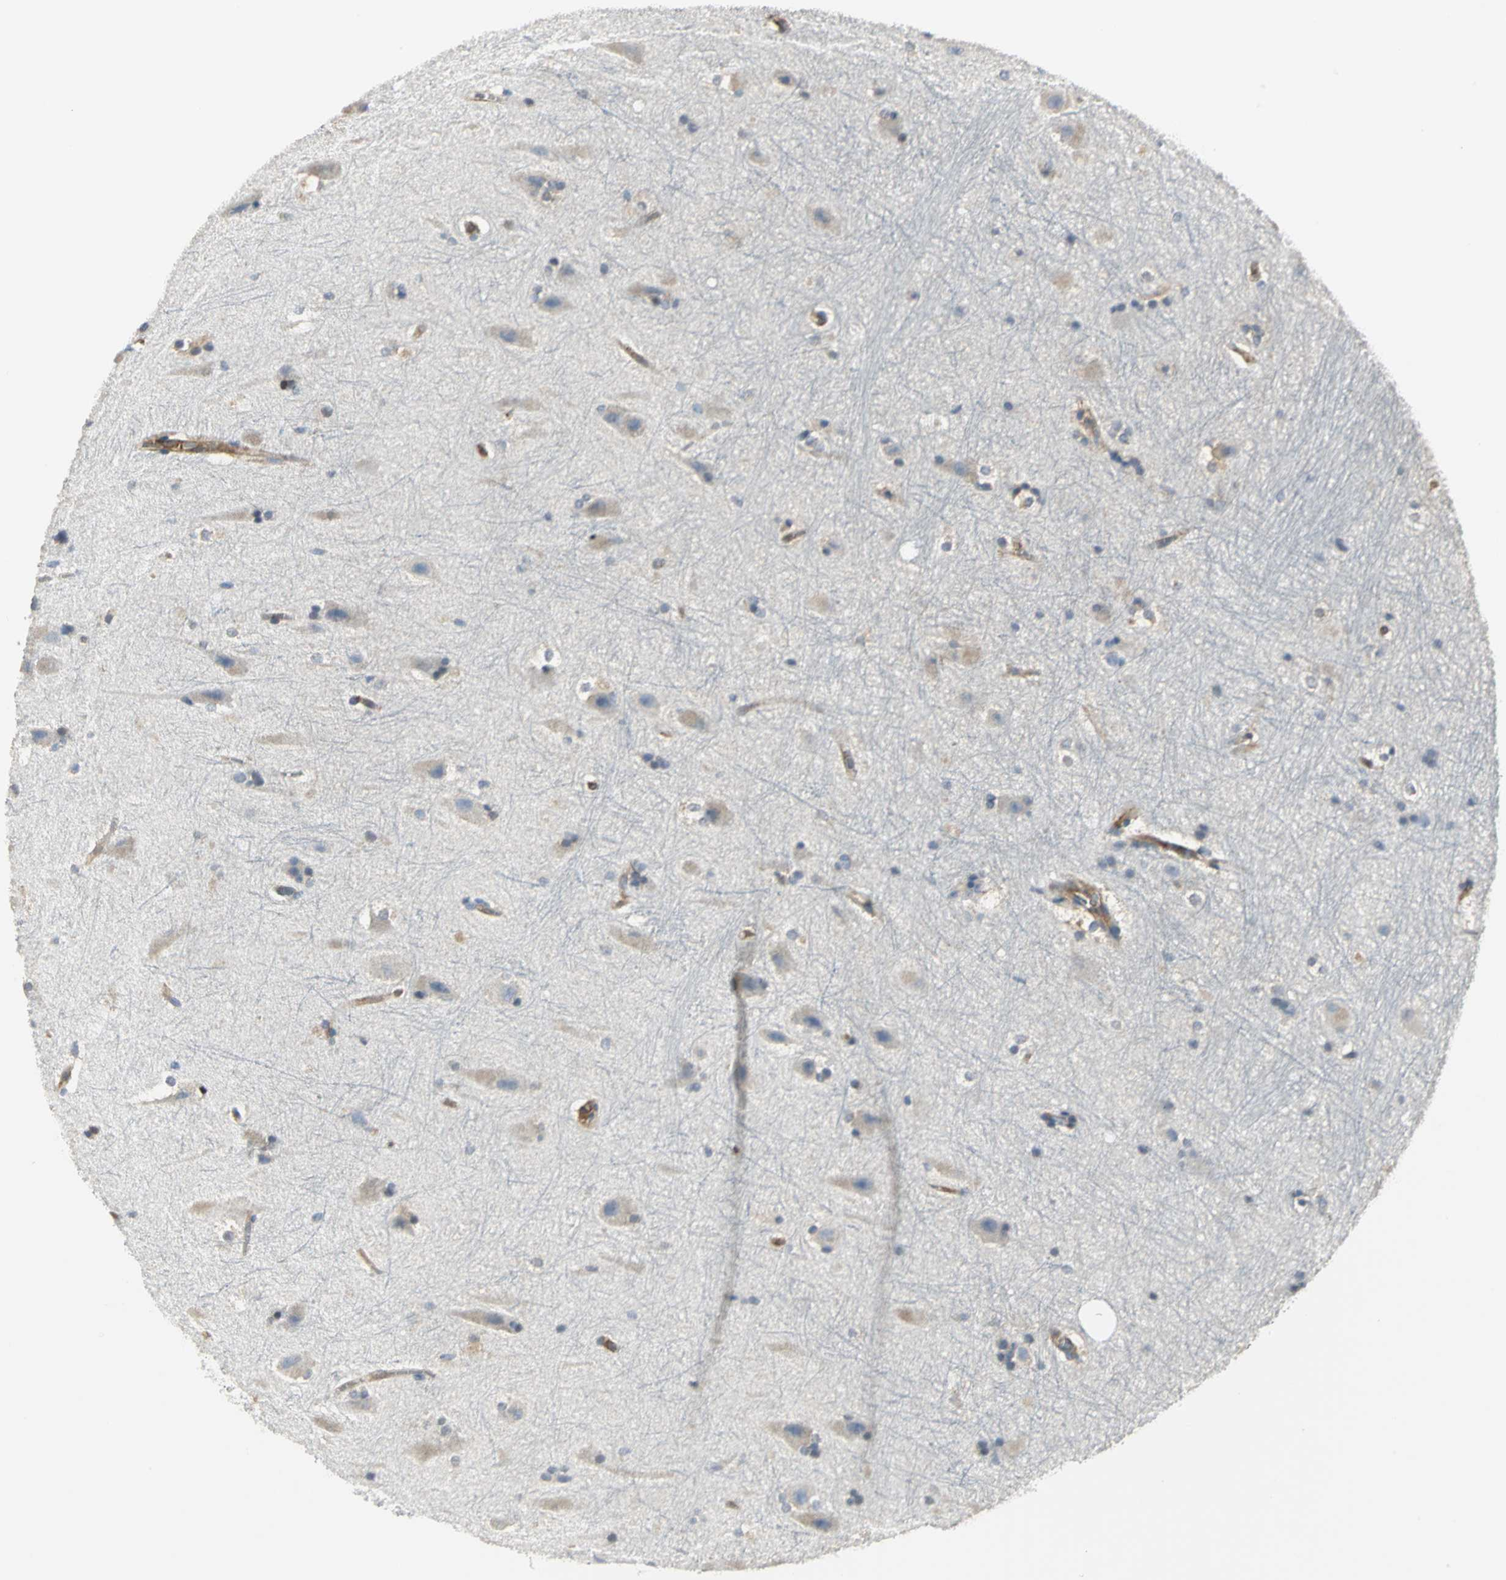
{"staining": {"intensity": "moderate", "quantity": "<25%", "location": "cytoplasmic/membranous,nuclear"}, "tissue": "hippocampus", "cell_type": "Glial cells", "image_type": "normal", "snomed": [{"axis": "morphology", "description": "Normal tissue, NOS"}, {"axis": "topography", "description": "Hippocampus"}], "caption": "Hippocampus stained with a brown dye demonstrates moderate cytoplasmic/membranous,nuclear positive staining in about <25% of glial cells.", "gene": "CHRNB1", "patient": {"sex": "female", "age": 19}}